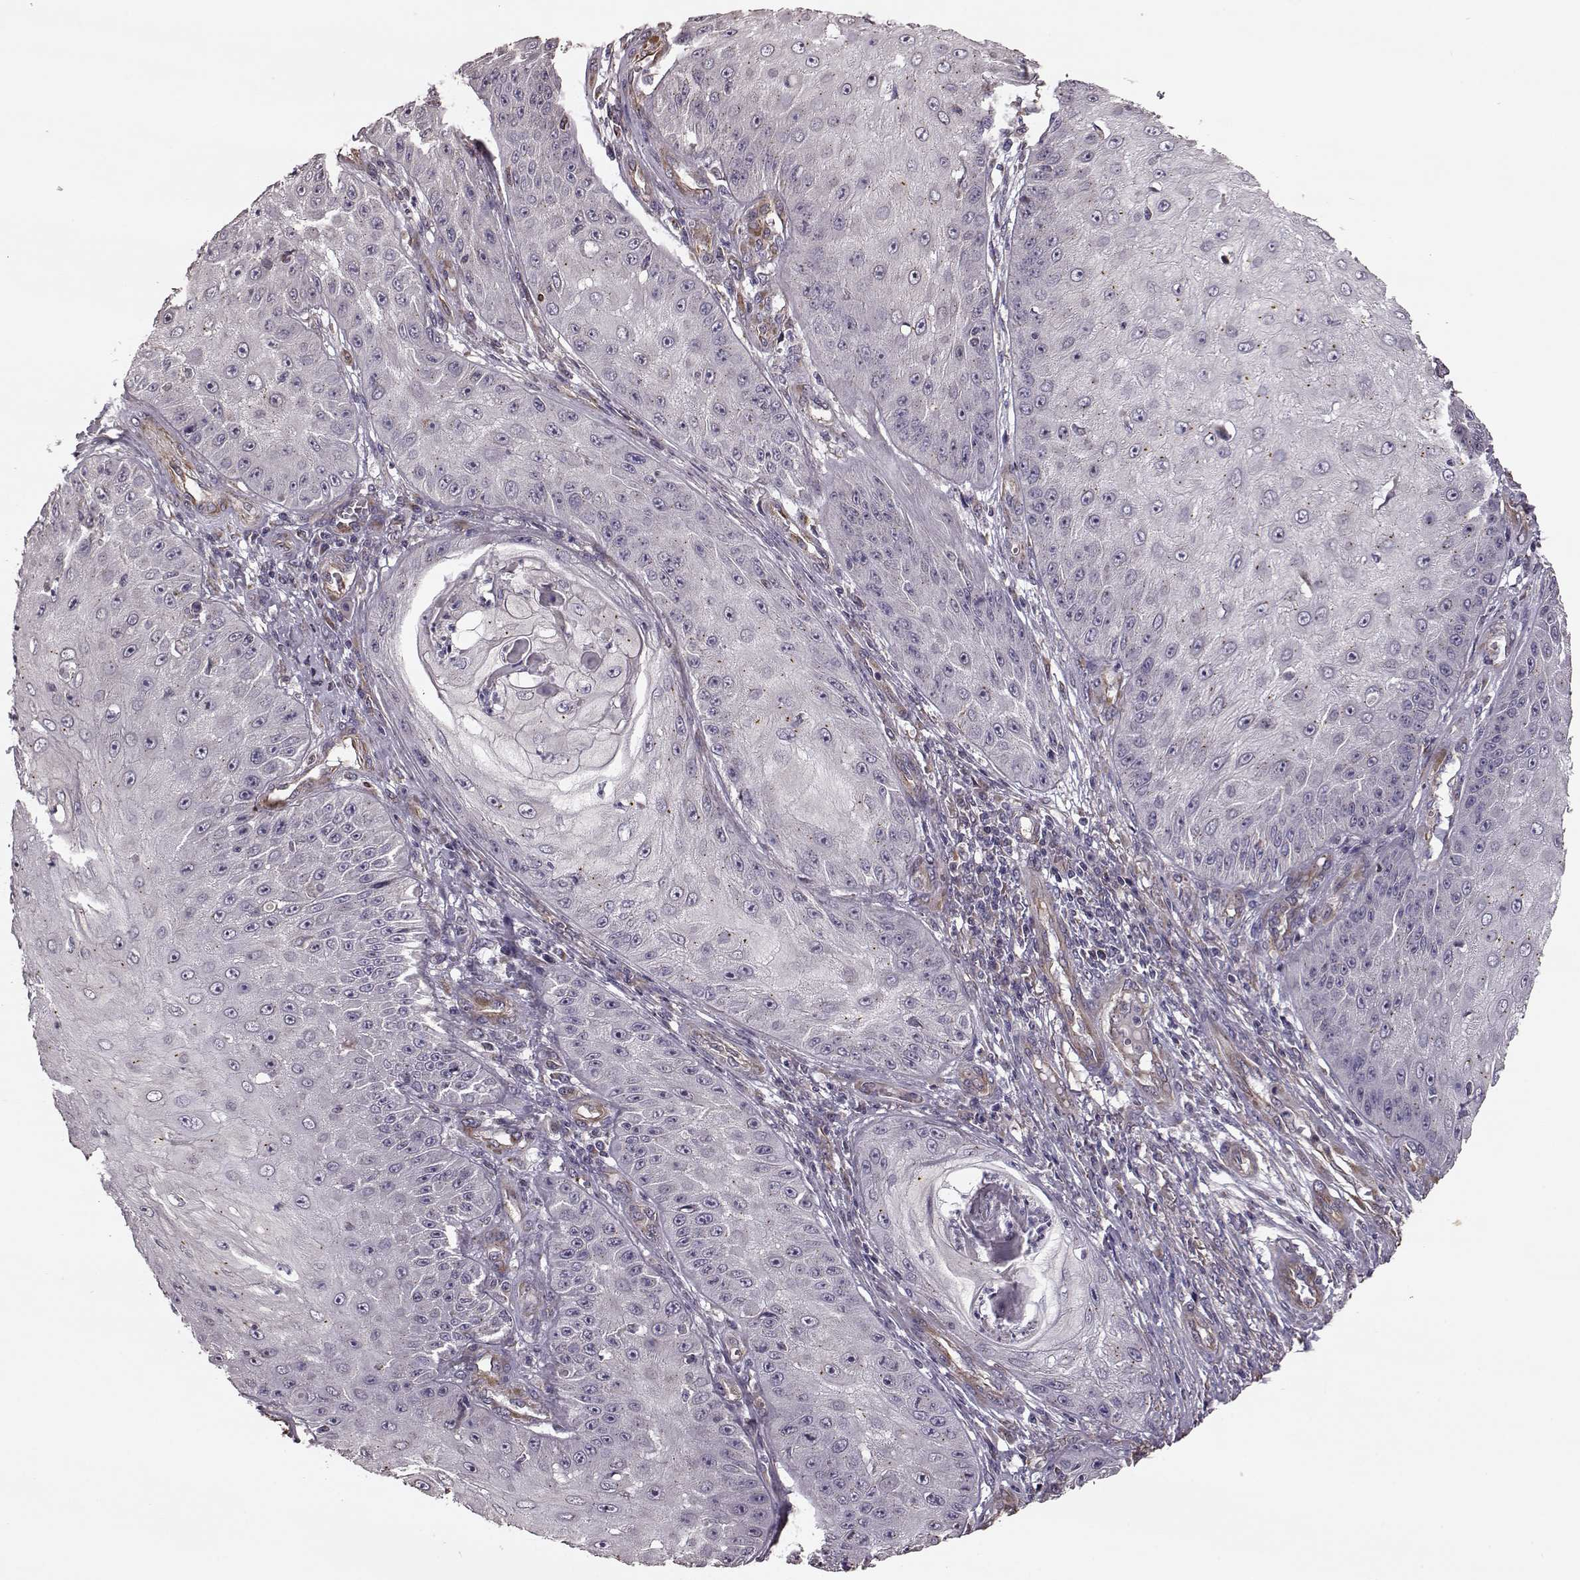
{"staining": {"intensity": "negative", "quantity": "none", "location": "none"}, "tissue": "skin cancer", "cell_type": "Tumor cells", "image_type": "cancer", "snomed": [{"axis": "morphology", "description": "Squamous cell carcinoma, NOS"}, {"axis": "topography", "description": "Skin"}], "caption": "A high-resolution histopathology image shows immunohistochemistry (IHC) staining of skin cancer, which displays no significant positivity in tumor cells.", "gene": "NTF3", "patient": {"sex": "male", "age": 70}}